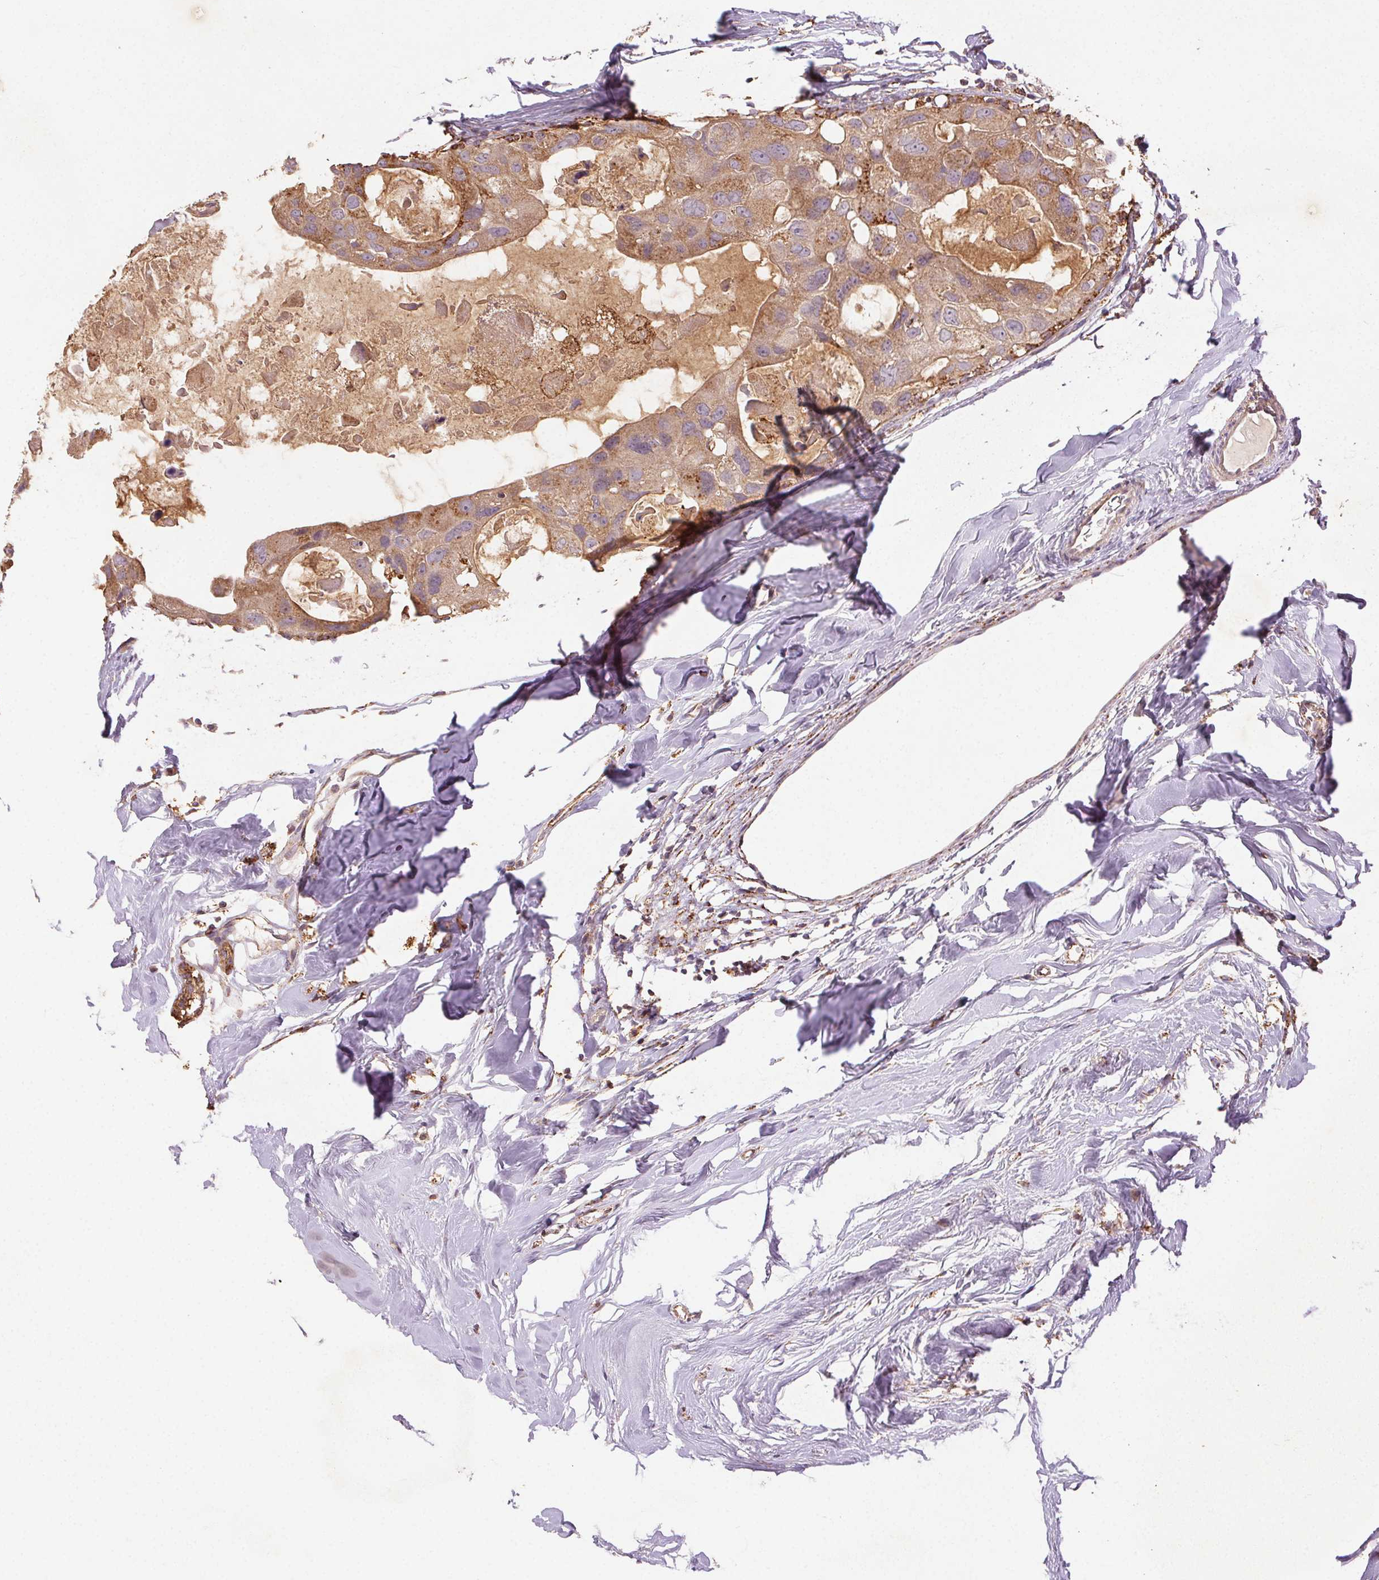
{"staining": {"intensity": "moderate", "quantity": ">75%", "location": "cytoplasmic/membranous"}, "tissue": "breast cancer", "cell_type": "Tumor cells", "image_type": "cancer", "snomed": [{"axis": "morphology", "description": "Duct carcinoma"}, {"axis": "topography", "description": "Breast"}], "caption": "Tumor cells show medium levels of moderate cytoplasmic/membranous positivity in approximately >75% of cells in breast cancer. (DAB IHC with brightfield microscopy, high magnification).", "gene": "FNBP1L", "patient": {"sex": "female", "age": 43}}